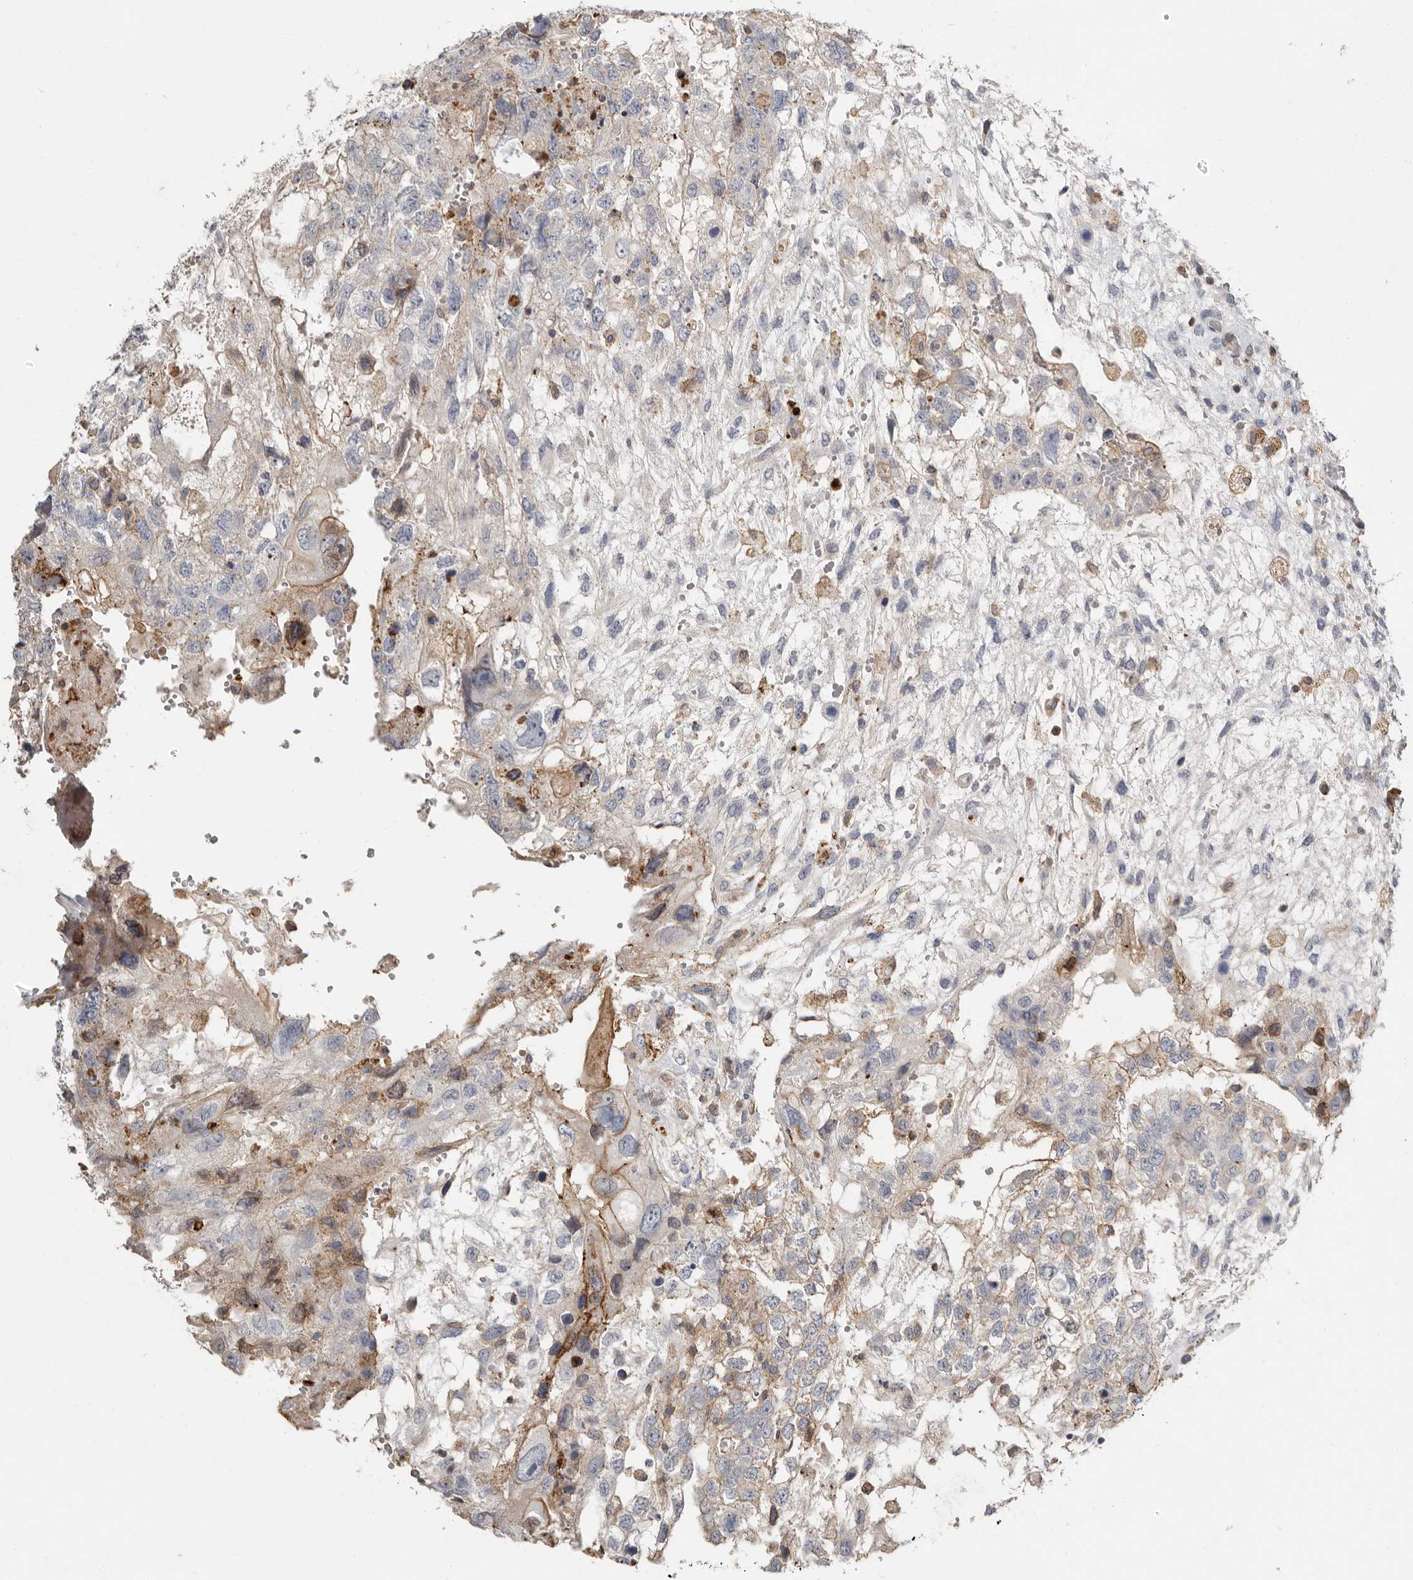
{"staining": {"intensity": "moderate", "quantity": "<25%", "location": "cytoplasmic/membranous"}, "tissue": "testis cancer", "cell_type": "Tumor cells", "image_type": "cancer", "snomed": [{"axis": "morphology", "description": "Carcinoma, Embryonal, NOS"}, {"axis": "topography", "description": "Testis"}], "caption": "IHC micrograph of neoplastic tissue: human testis cancer stained using IHC exhibits low levels of moderate protein expression localized specifically in the cytoplasmic/membranous of tumor cells, appearing as a cytoplasmic/membranous brown color.", "gene": "KIF26B", "patient": {"sex": "male", "age": 36}}